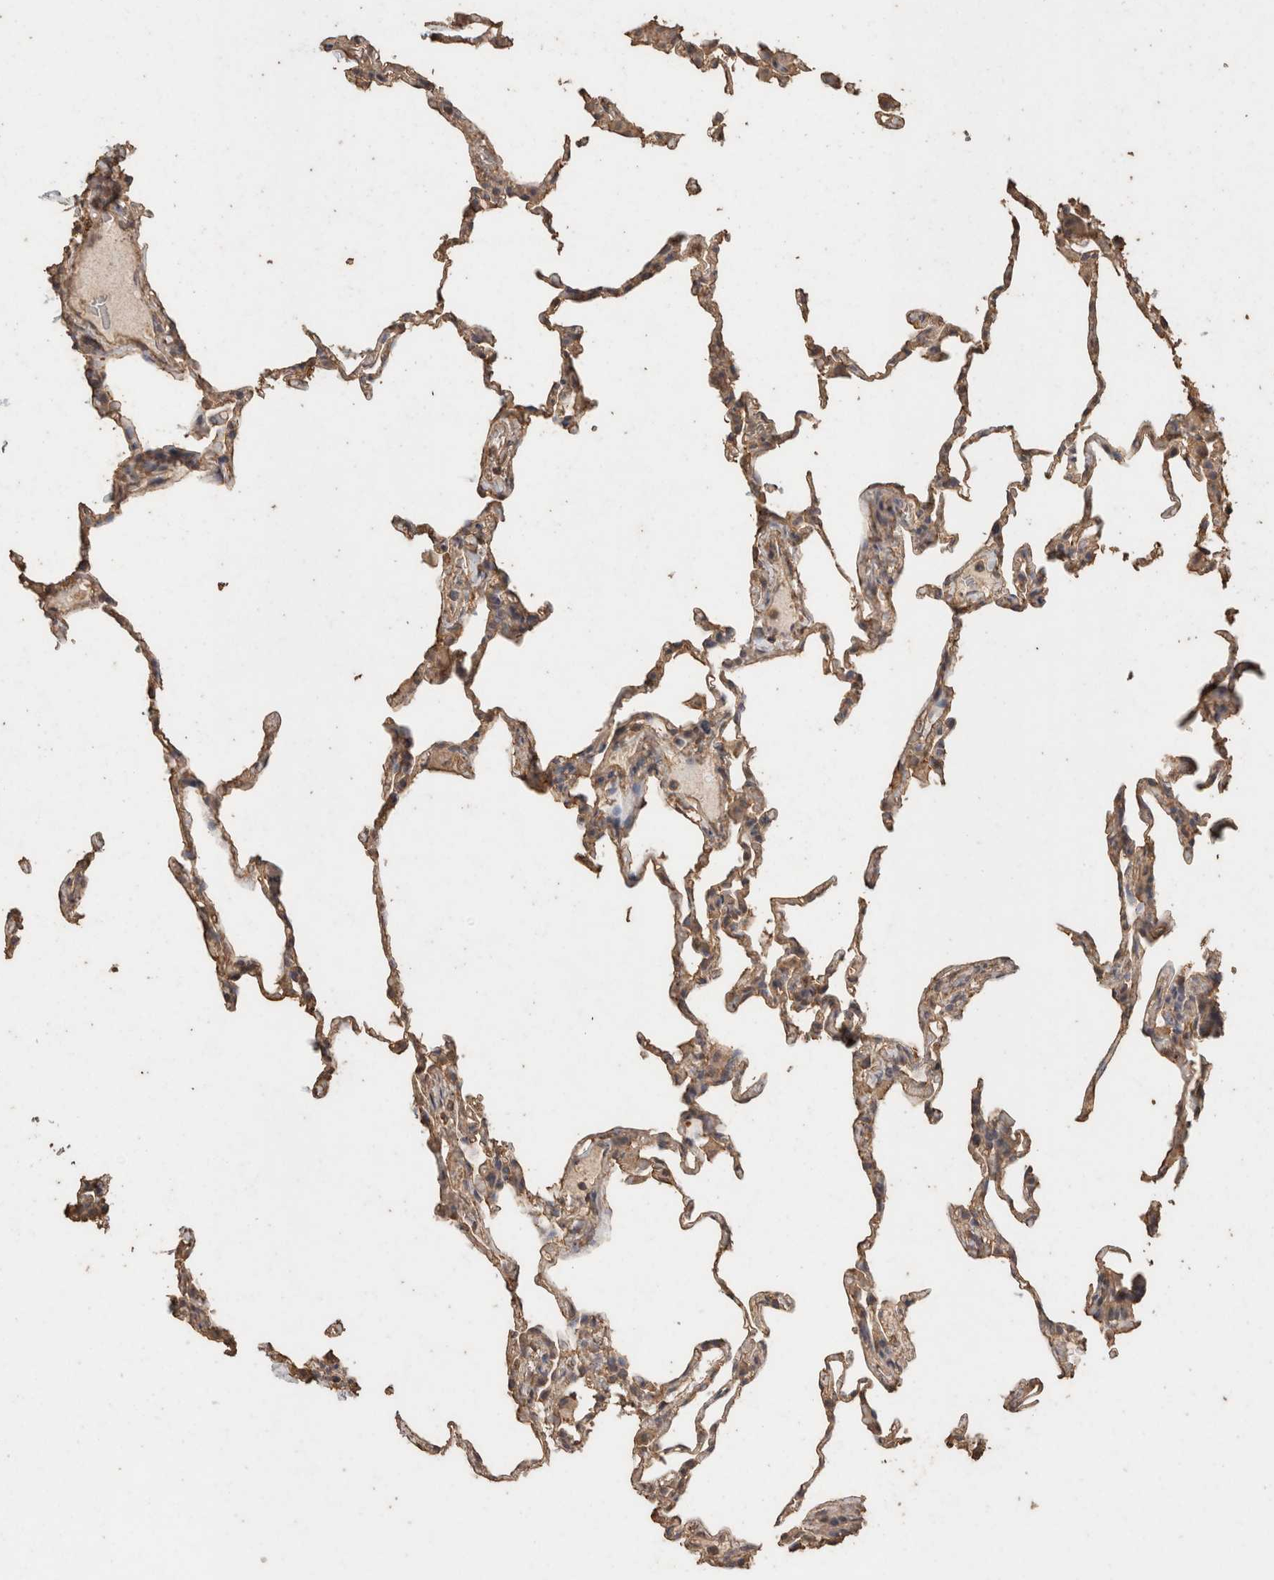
{"staining": {"intensity": "weak", "quantity": ">75%", "location": "cytoplasmic/membranous"}, "tissue": "lung", "cell_type": "Alveolar cells", "image_type": "normal", "snomed": [{"axis": "morphology", "description": "Normal tissue, NOS"}, {"axis": "topography", "description": "Lung"}], "caption": "The histopathology image reveals immunohistochemical staining of normal lung. There is weak cytoplasmic/membranous positivity is present in about >75% of alveolar cells.", "gene": "CX3CL1", "patient": {"sex": "male", "age": 20}}